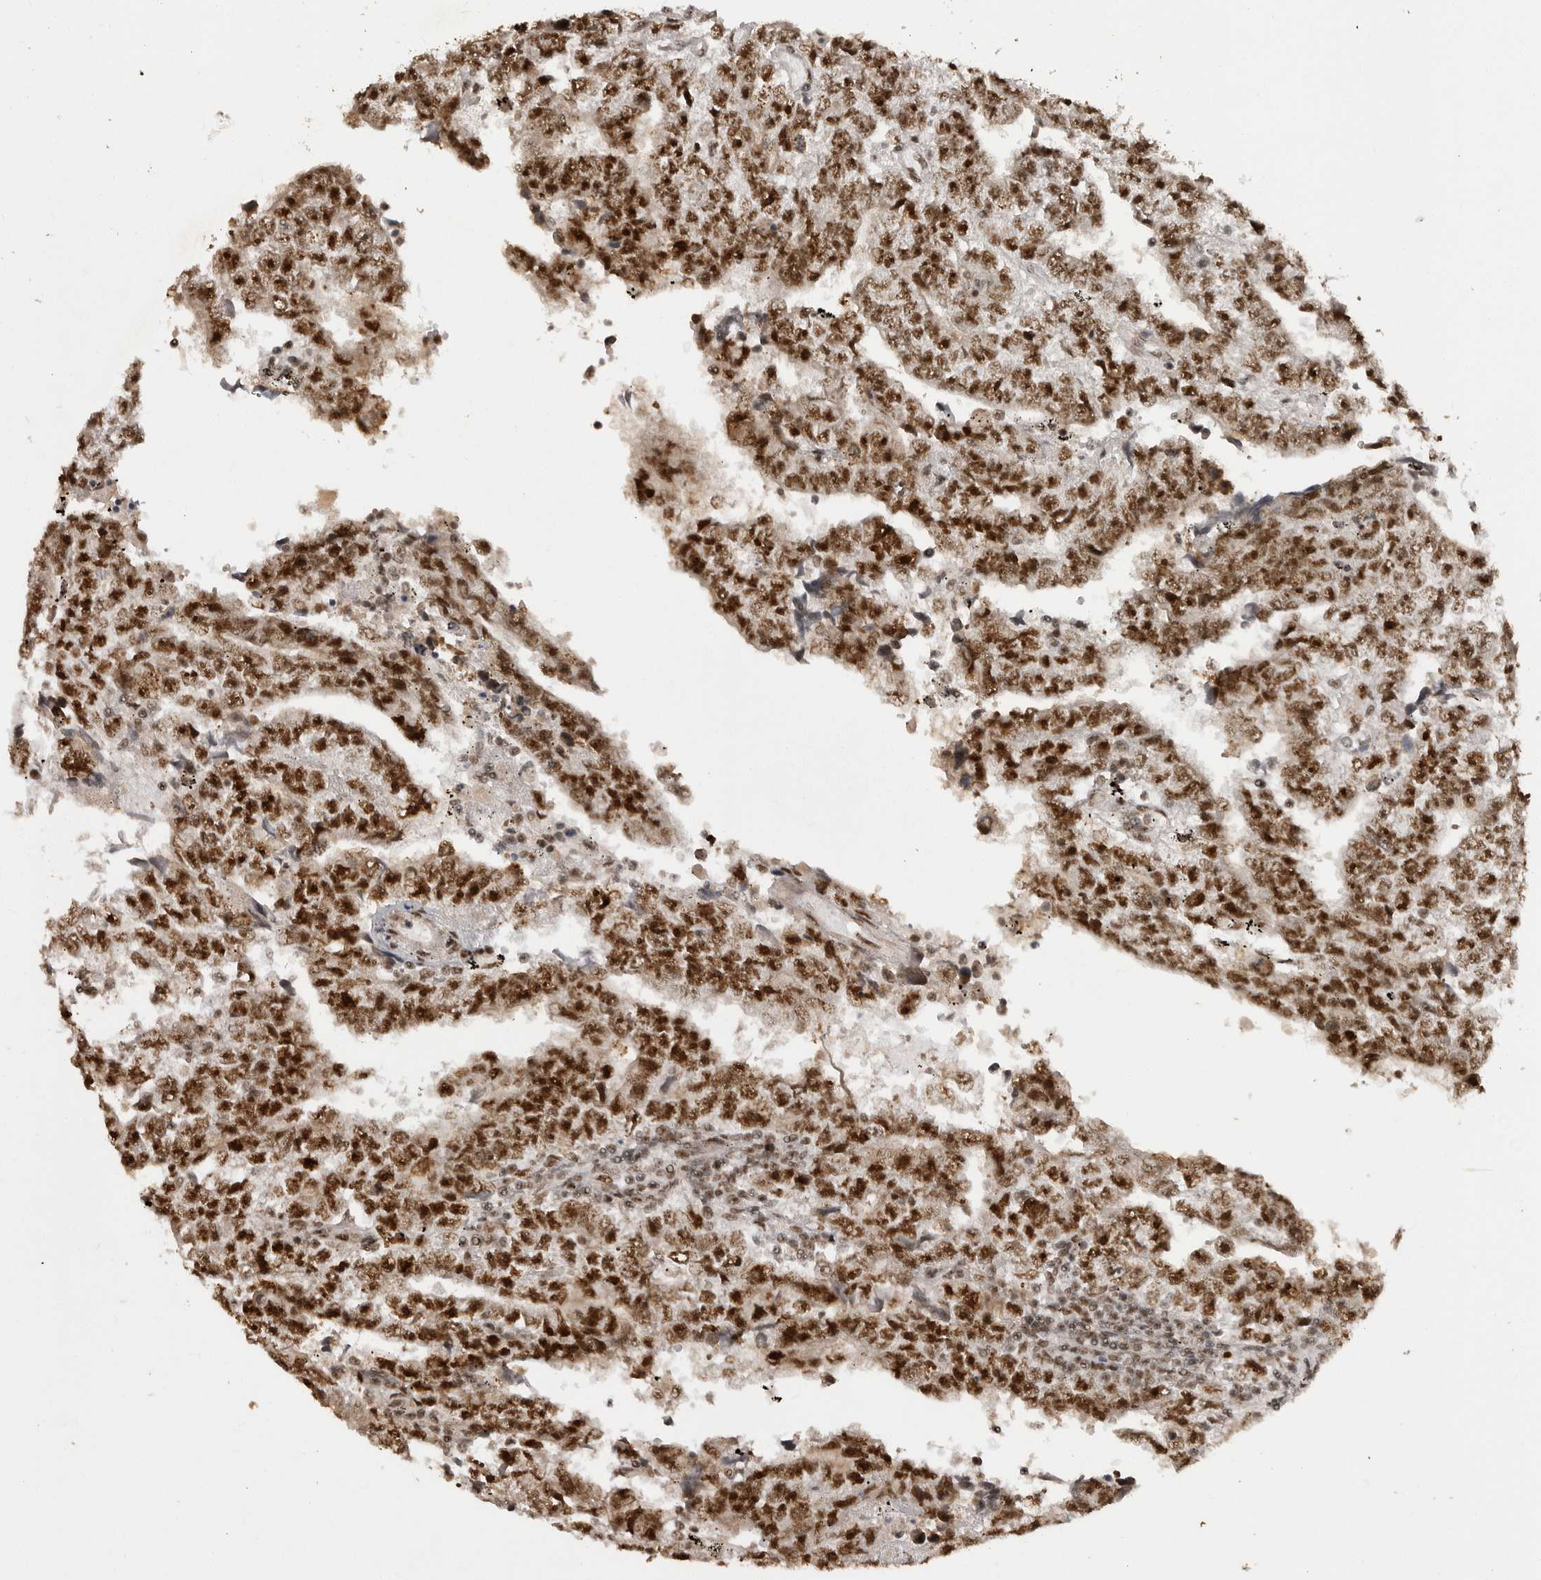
{"staining": {"intensity": "strong", "quantity": ">75%", "location": "nuclear"}, "tissue": "testis cancer", "cell_type": "Tumor cells", "image_type": "cancer", "snomed": [{"axis": "morphology", "description": "Carcinoma, Embryonal, NOS"}, {"axis": "topography", "description": "Testis"}], "caption": "DAB immunohistochemical staining of human testis cancer demonstrates strong nuclear protein staining in approximately >75% of tumor cells.", "gene": "PPP1R8", "patient": {"sex": "male", "age": 25}}